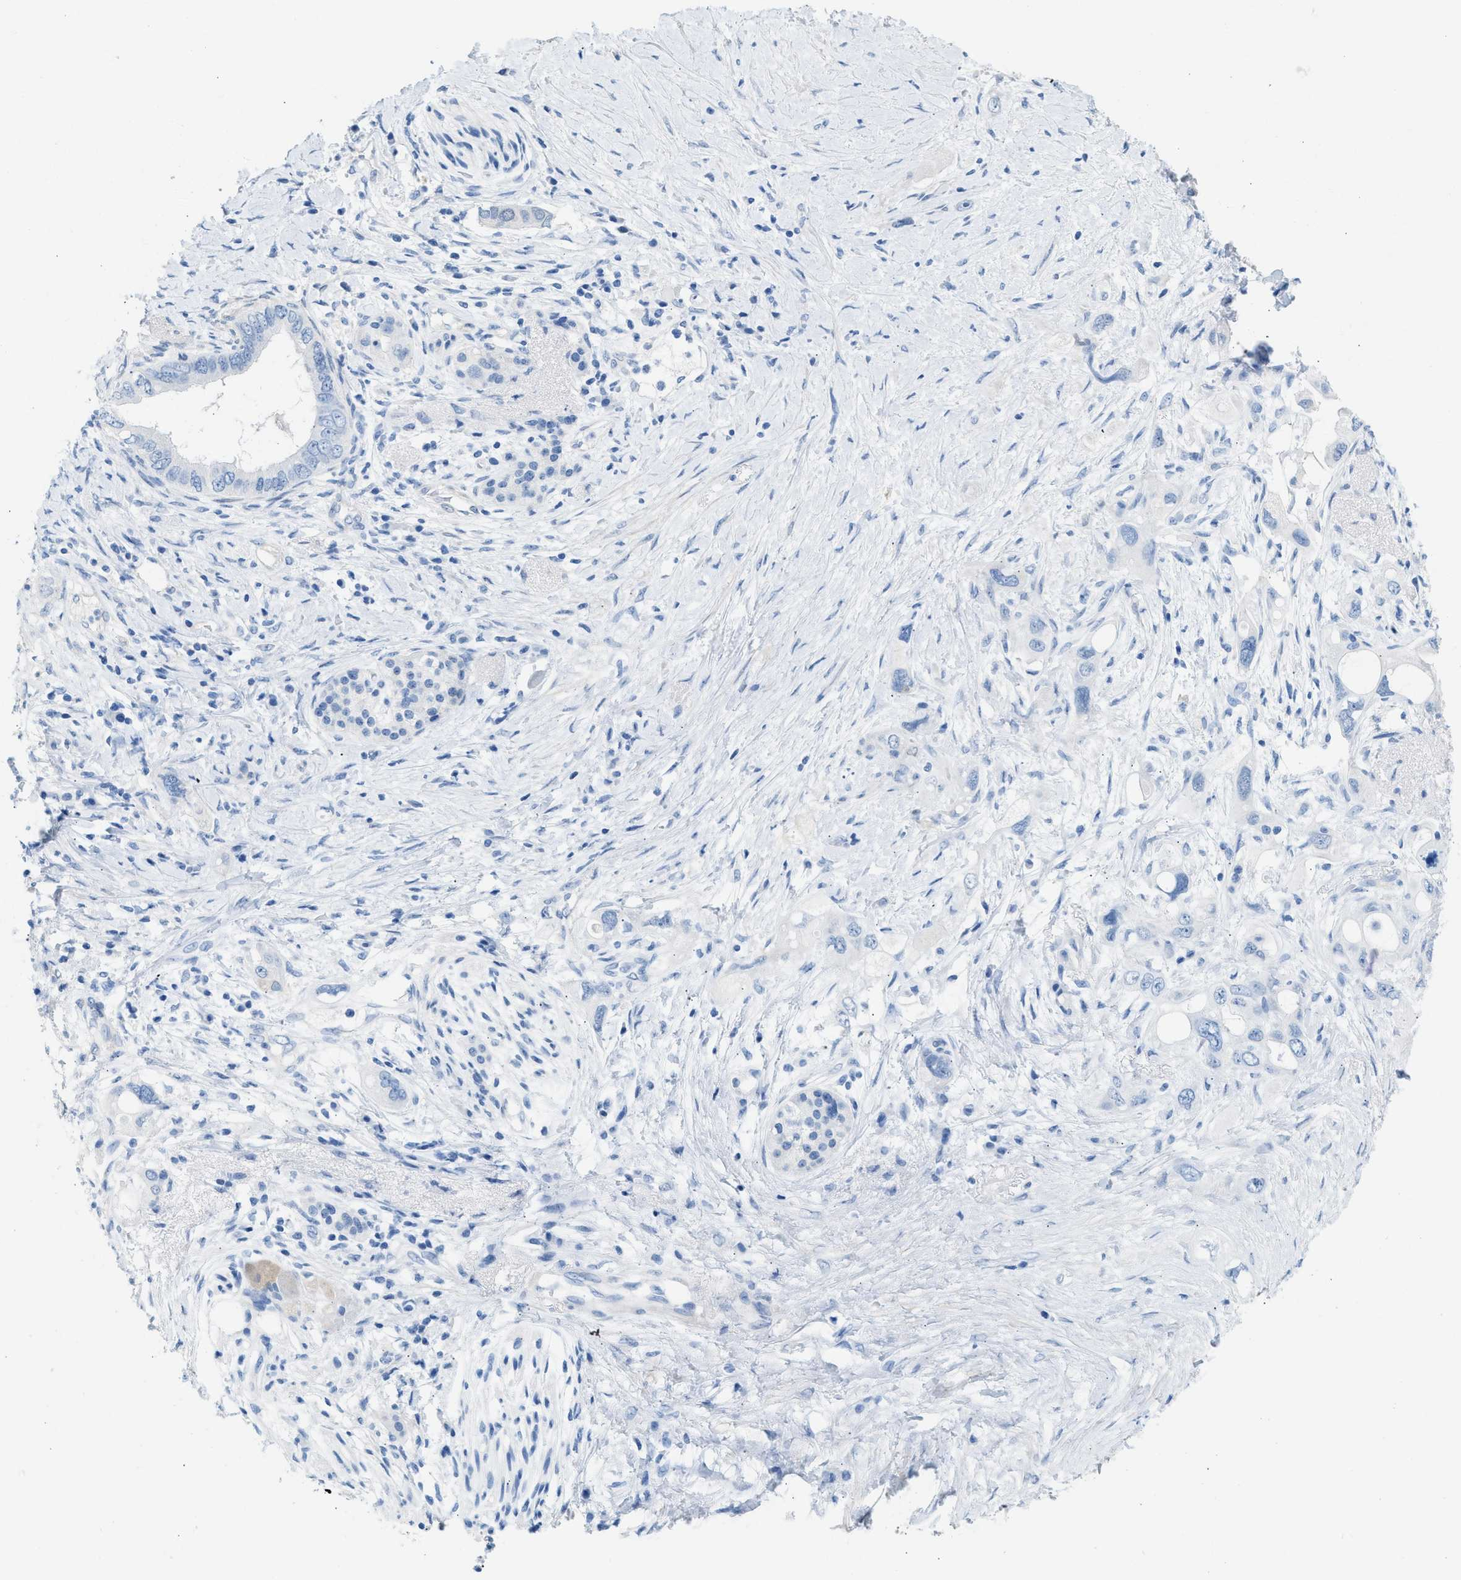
{"staining": {"intensity": "negative", "quantity": "none", "location": "none"}, "tissue": "pancreatic cancer", "cell_type": "Tumor cells", "image_type": "cancer", "snomed": [{"axis": "morphology", "description": "Adenocarcinoma, NOS"}, {"axis": "topography", "description": "Pancreas"}], "caption": "A high-resolution histopathology image shows IHC staining of pancreatic adenocarcinoma, which demonstrates no significant staining in tumor cells.", "gene": "SPAM1", "patient": {"sex": "female", "age": 56}}